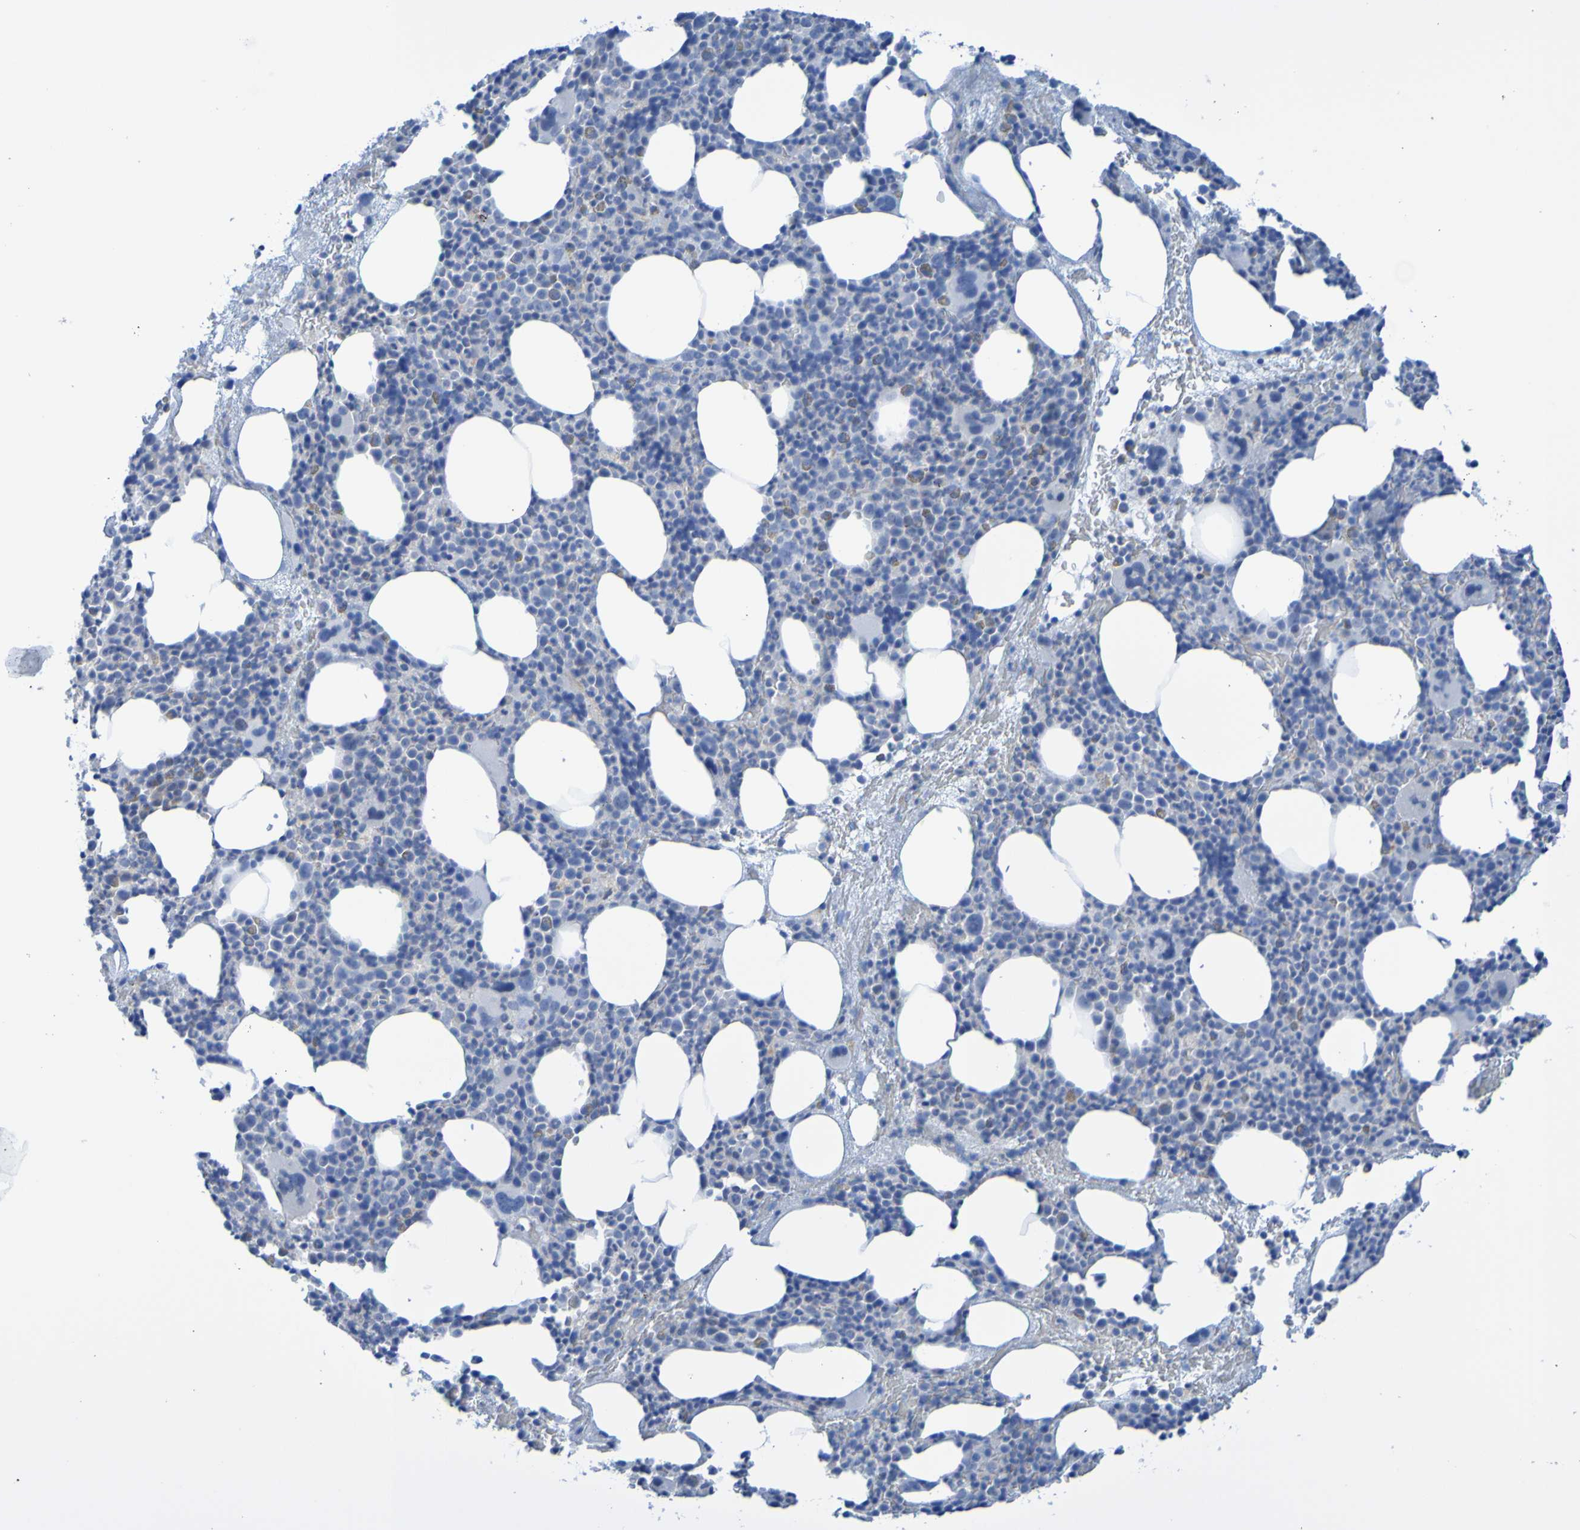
{"staining": {"intensity": "negative", "quantity": "none", "location": "none"}, "tissue": "bone marrow", "cell_type": "Hematopoietic cells", "image_type": "normal", "snomed": [{"axis": "morphology", "description": "Normal tissue, NOS"}, {"axis": "morphology", "description": "Inflammation, NOS"}, {"axis": "topography", "description": "Bone marrow"}], "caption": "The photomicrograph exhibits no staining of hematopoietic cells in unremarkable bone marrow. Brightfield microscopy of IHC stained with DAB (brown) and hematoxylin (blue), captured at high magnification.", "gene": "ACMSD", "patient": {"sex": "male", "age": 73}}